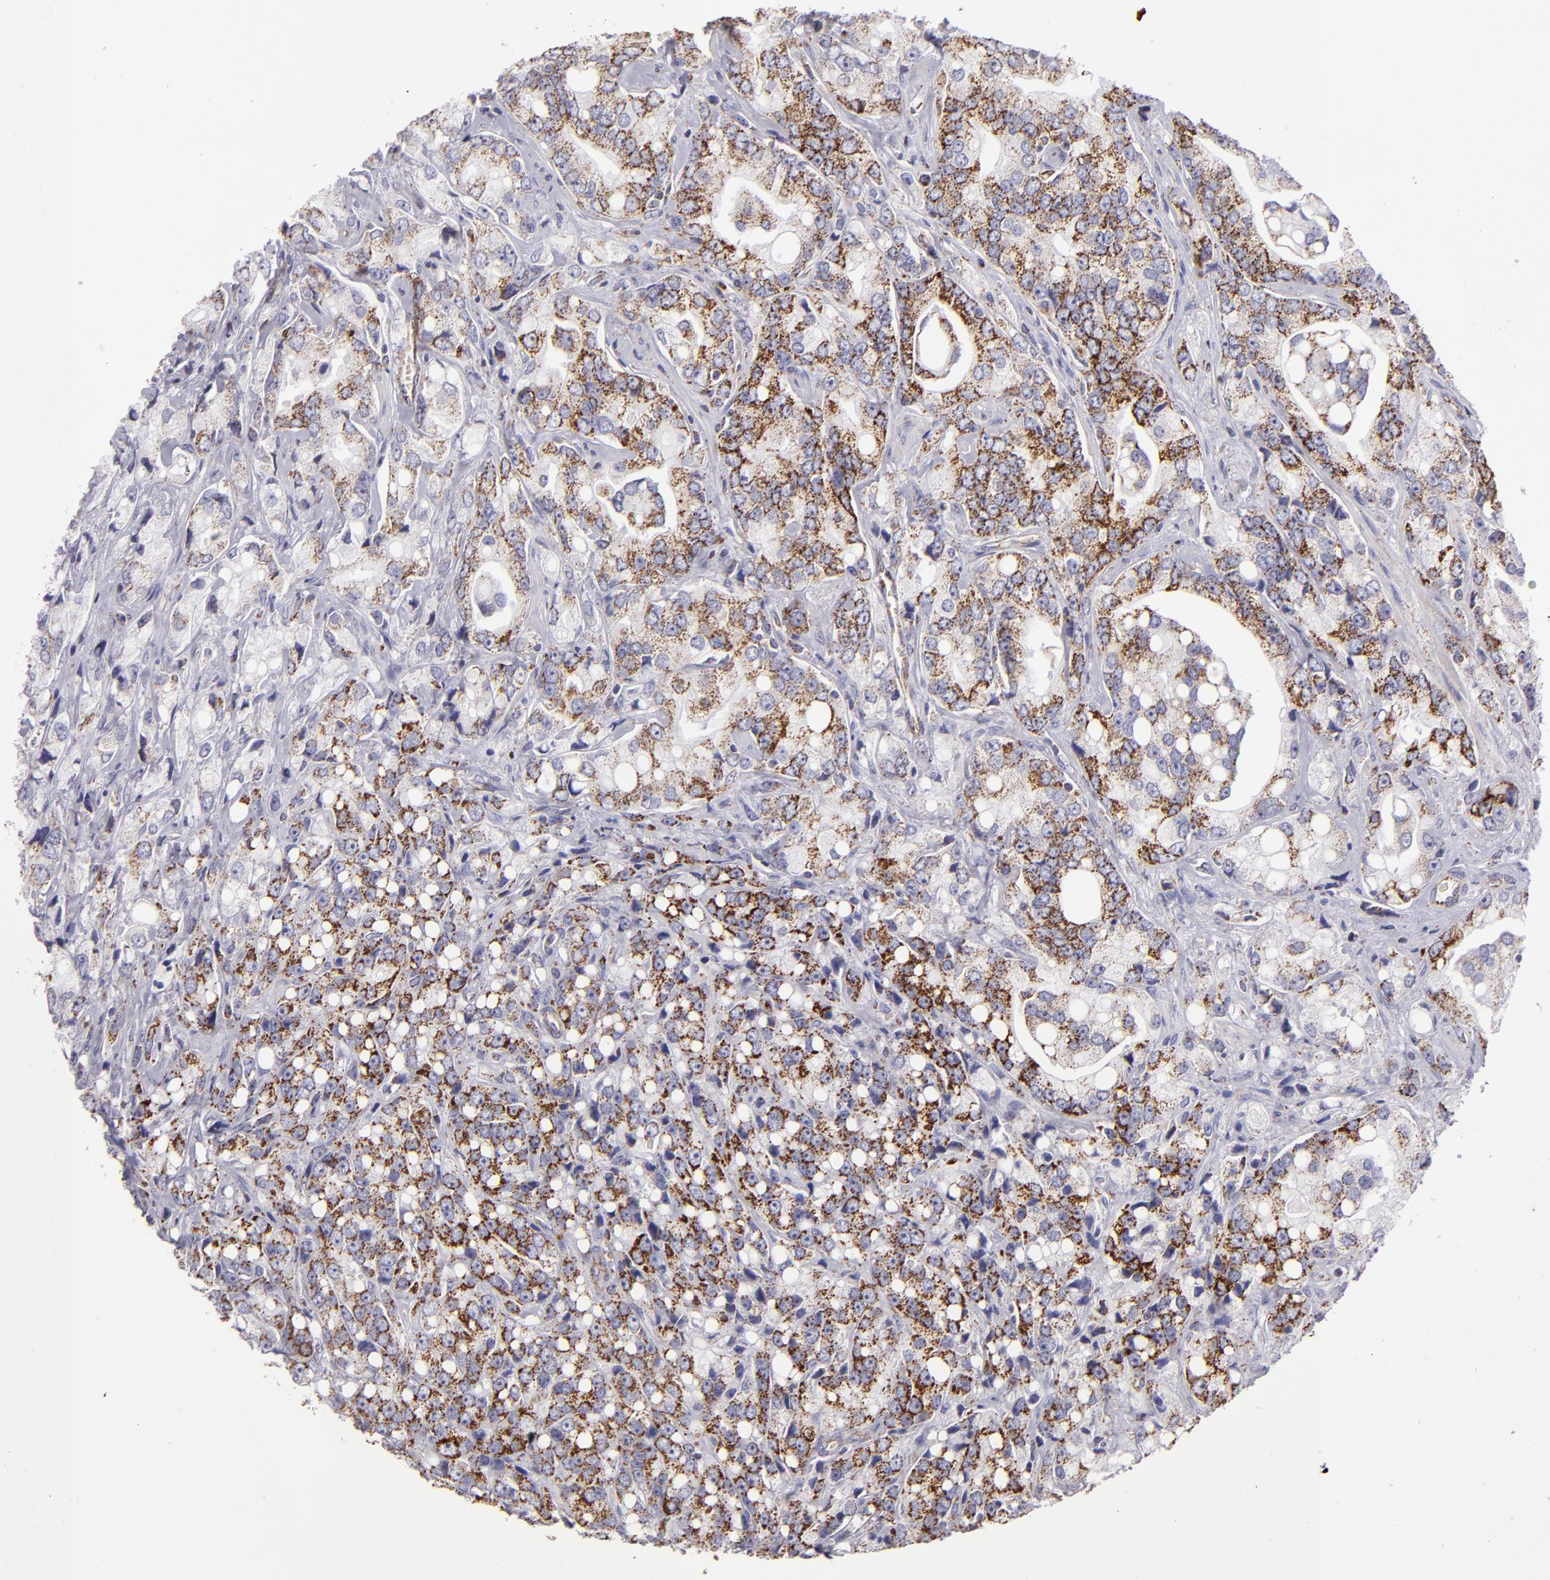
{"staining": {"intensity": "moderate", "quantity": ">75%", "location": "cytoplasmic/membranous"}, "tissue": "prostate cancer", "cell_type": "Tumor cells", "image_type": "cancer", "snomed": [{"axis": "morphology", "description": "Adenocarcinoma, High grade"}, {"axis": "topography", "description": "Prostate"}], "caption": "Prostate cancer stained for a protein (brown) demonstrates moderate cytoplasmic/membranous positive expression in about >75% of tumor cells.", "gene": "HSPD1", "patient": {"sex": "male", "age": 67}}